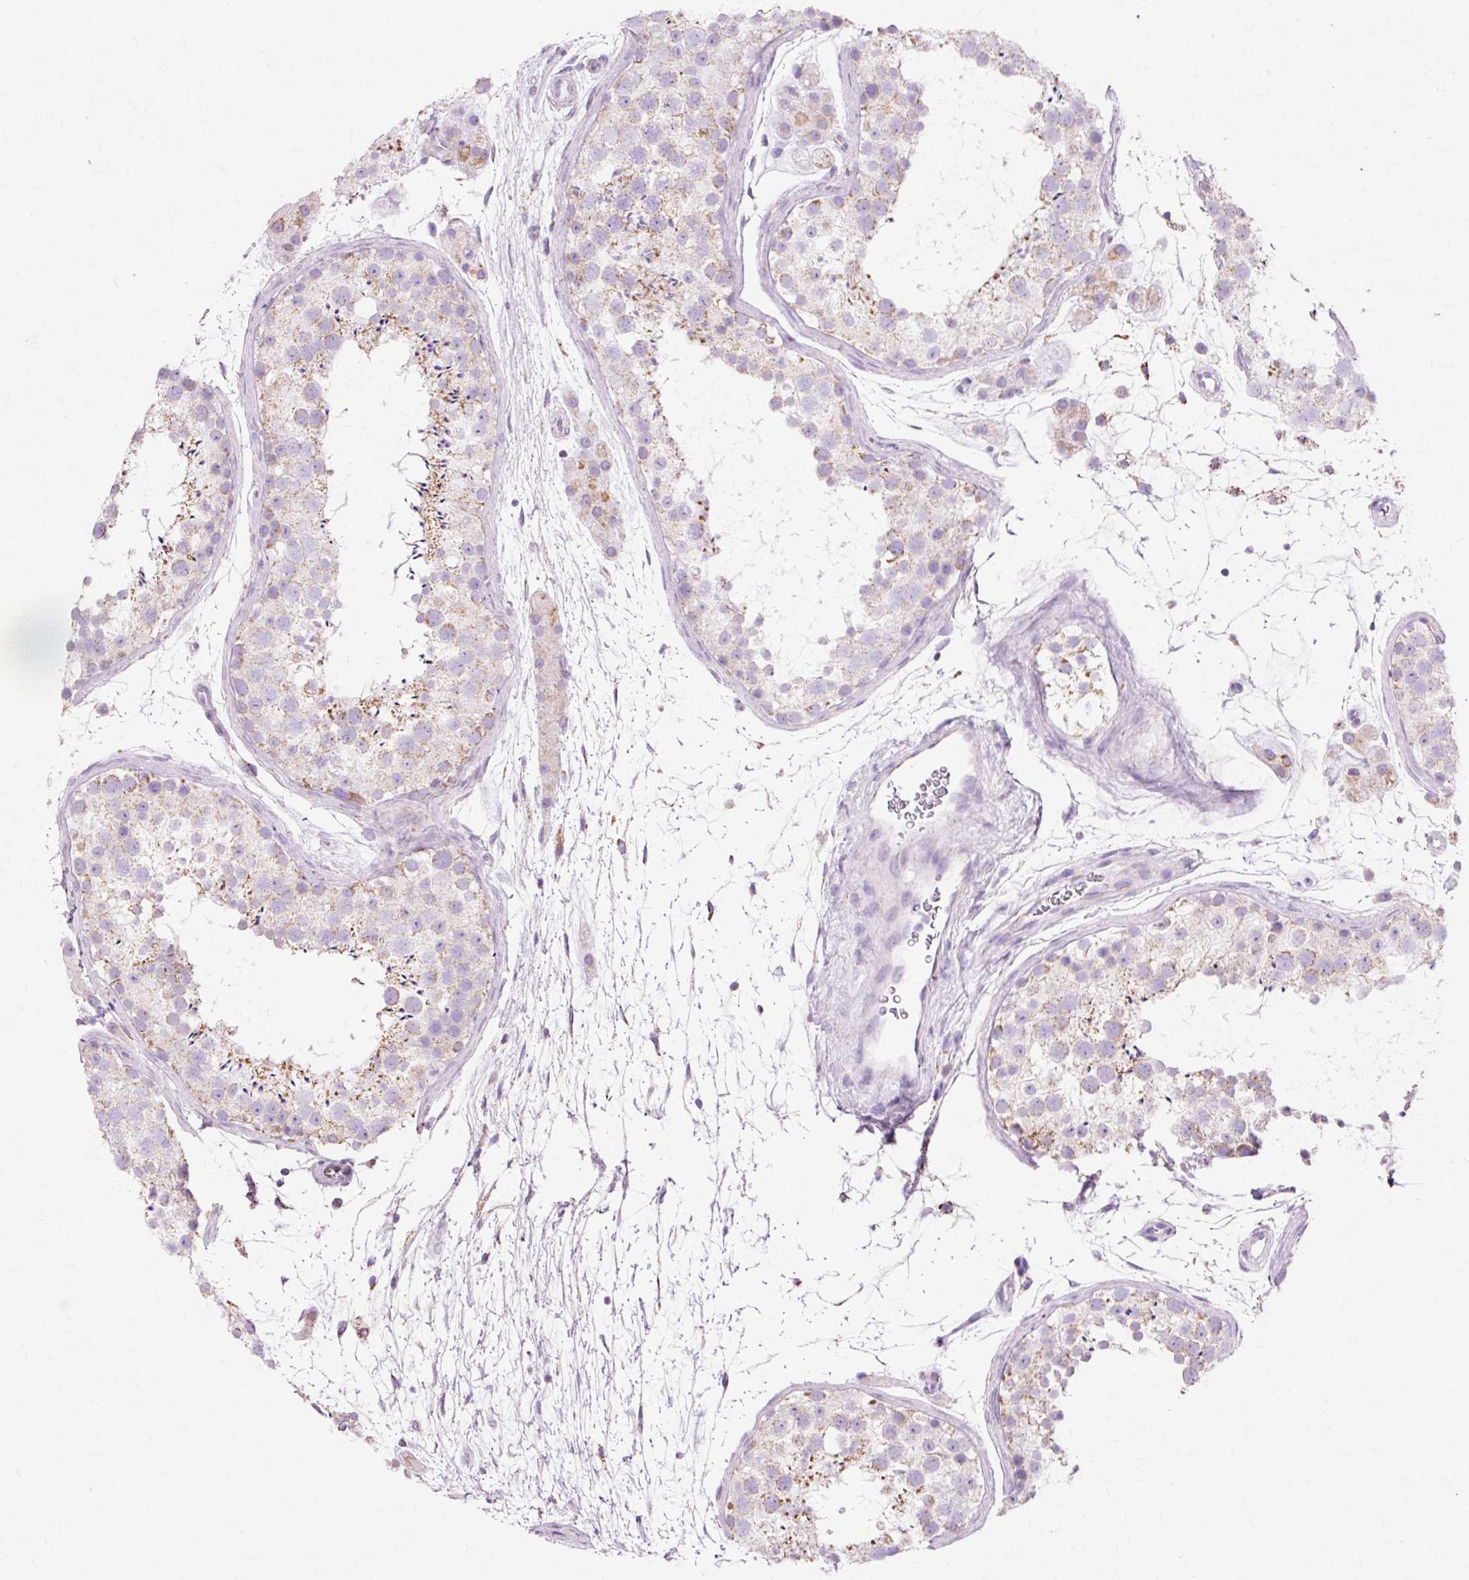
{"staining": {"intensity": "moderate", "quantity": "25%-75%", "location": "cytoplasmic/membranous"}, "tissue": "testis", "cell_type": "Cells in seminiferous ducts", "image_type": "normal", "snomed": [{"axis": "morphology", "description": "Normal tissue, NOS"}, {"axis": "topography", "description": "Testis"}], "caption": "The micrograph demonstrates a brown stain indicating the presence of a protein in the cytoplasmic/membranous of cells in seminiferous ducts in testis.", "gene": "ATP5PO", "patient": {"sex": "male", "age": 41}}